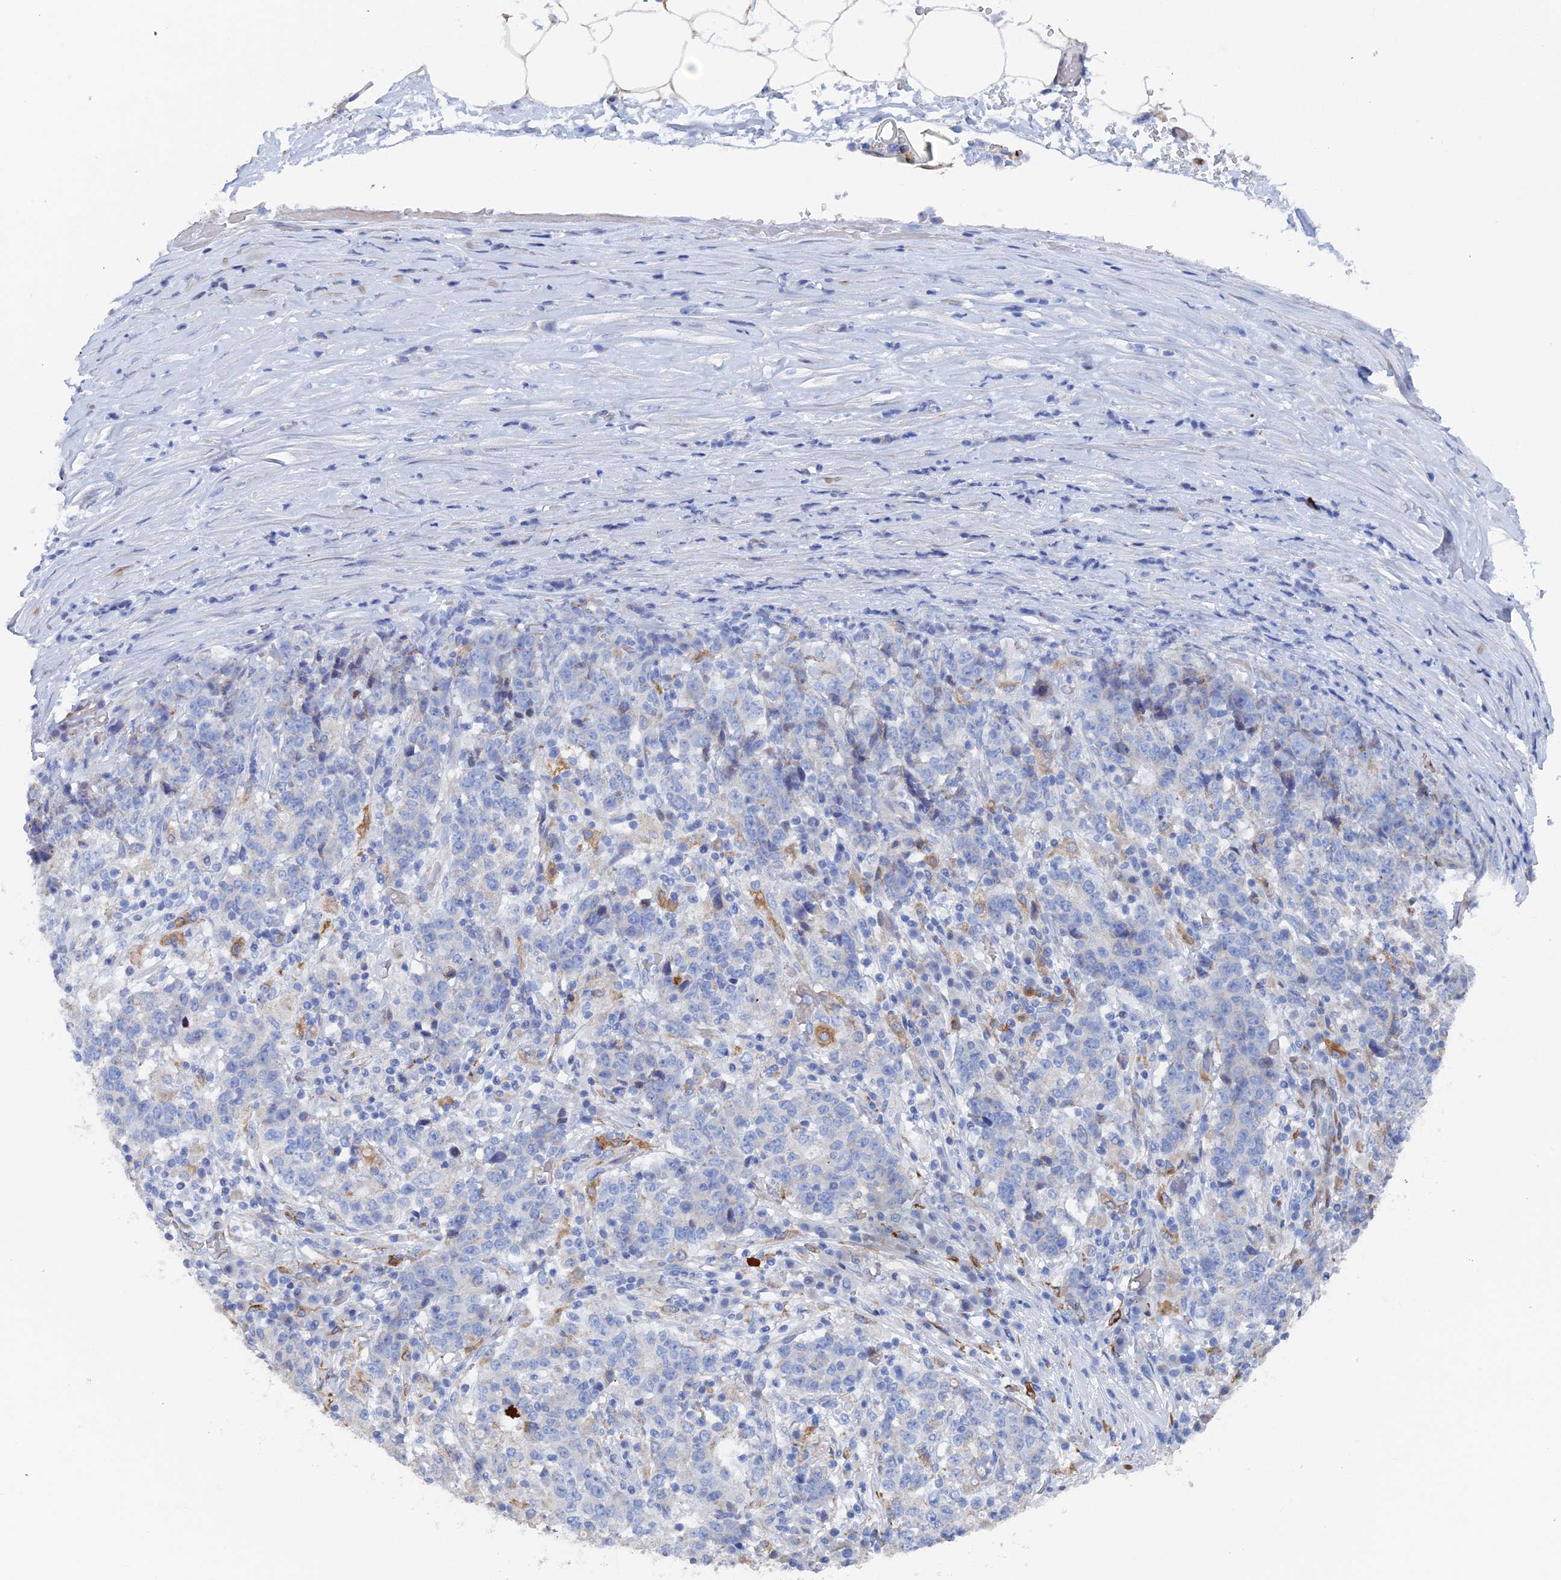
{"staining": {"intensity": "negative", "quantity": "none", "location": "none"}, "tissue": "stomach cancer", "cell_type": "Tumor cells", "image_type": "cancer", "snomed": [{"axis": "morphology", "description": "Adenocarcinoma, NOS"}, {"axis": "topography", "description": "Stomach"}], "caption": "Tumor cells are negative for protein expression in human adenocarcinoma (stomach).", "gene": "COG7", "patient": {"sex": "male", "age": 59}}